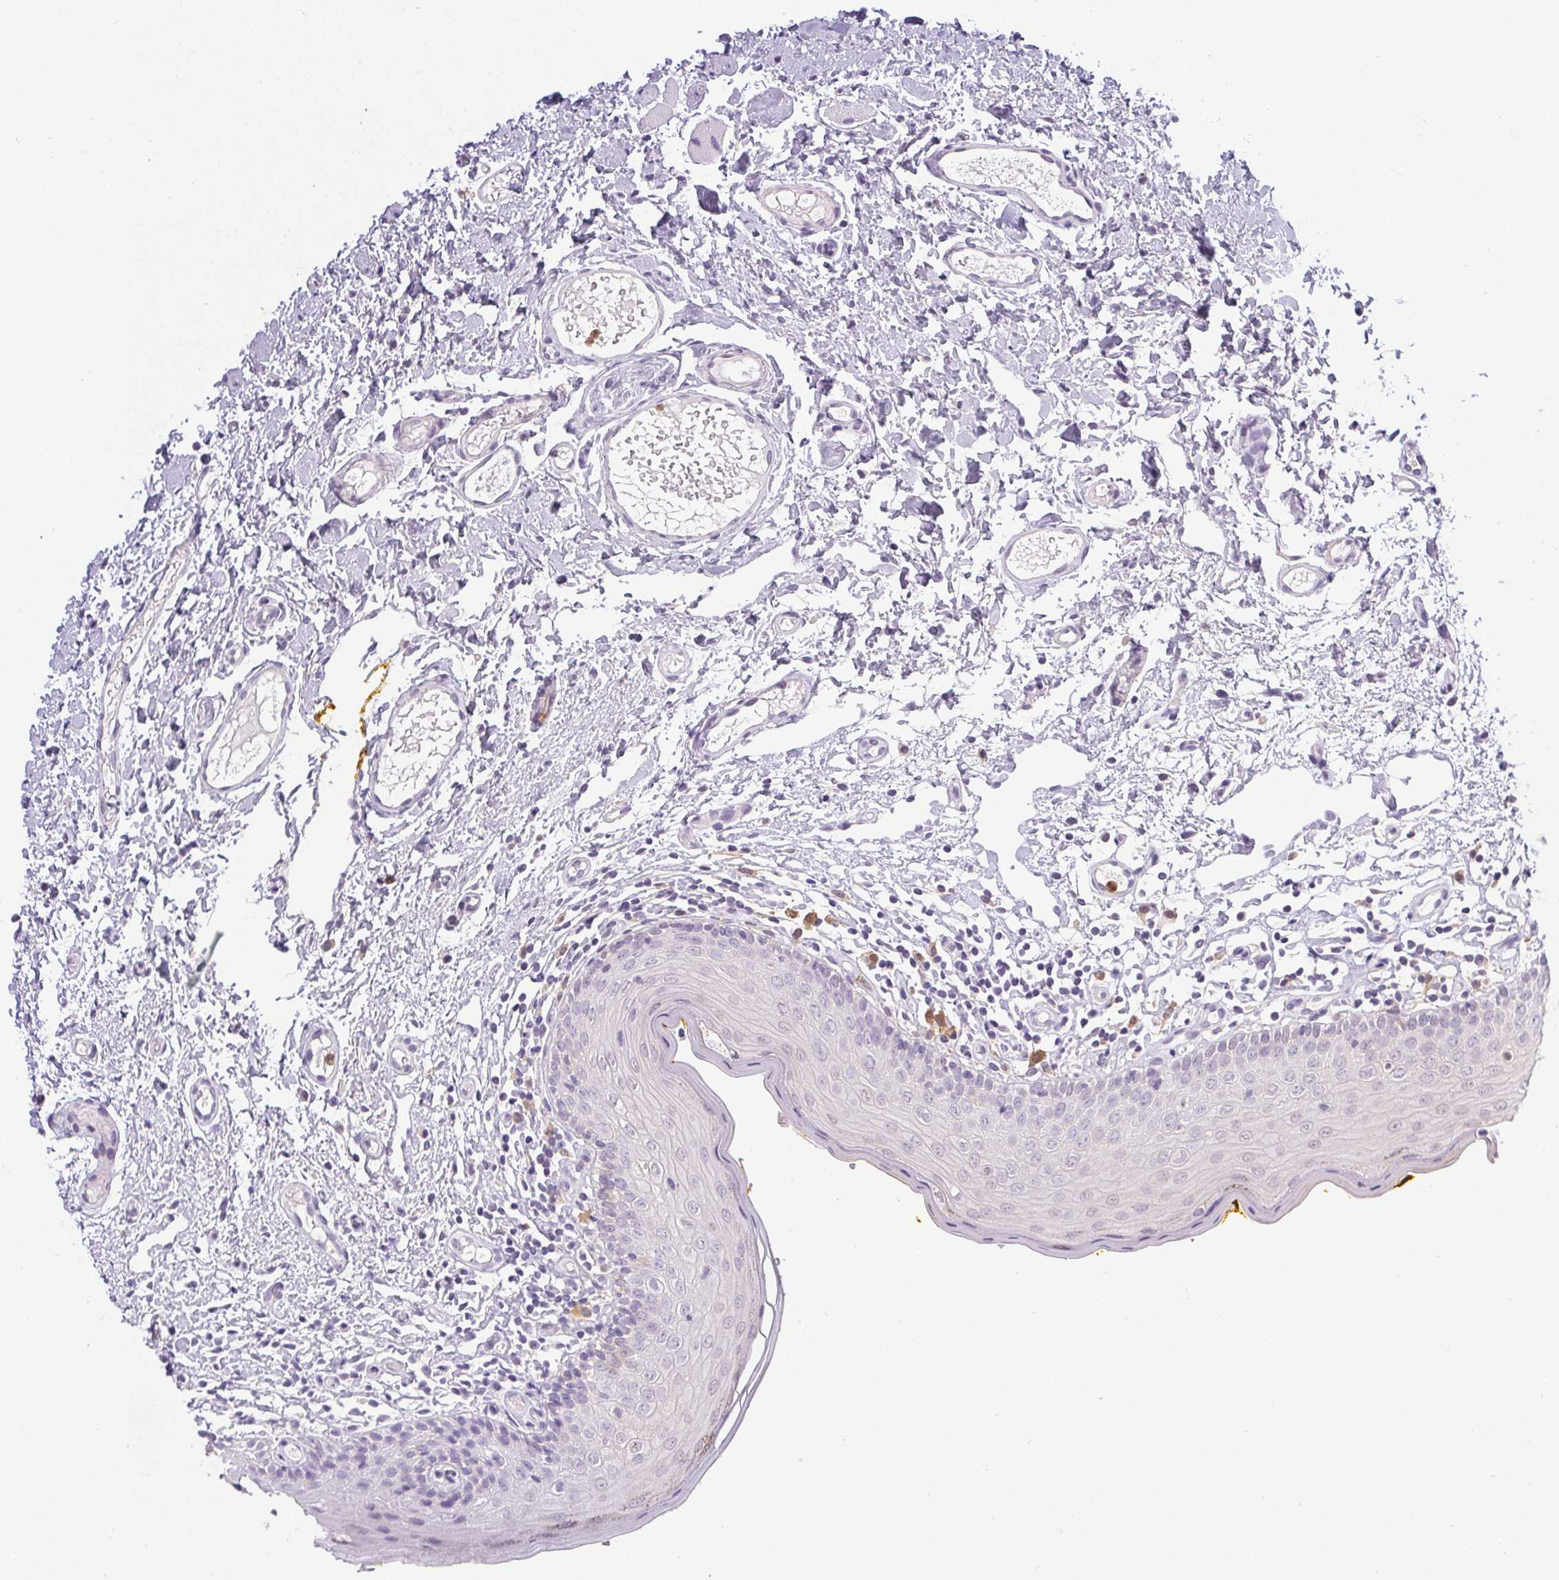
{"staining": {"intensity": "weak", "quantity": "25%-75%", "location": "nuclear"}, "tissue": "oral mucosa", "cell_type": "Squamous epithelial cells", "image_type": "normal", "snomed": [{"axis": "morphology", "description": "Normal tissue, NOS"}, {"axis": "topography", "description": "Oral tissue"}, {"axis": "topography", "description": "Tounge, NOS"}], "caption": "Normal oral mucosa displays weak nuclear expression in approximately 25%-75% of squamous epithelial cells, visualized by immunohistochemistry. The protein is stained brown, and the nuclei are stained in blue (DAB IHC with brightfield microscopy, high magnification).", "gene": "DNAJC5G", "patient": {"sex": "female", "age": 58}}